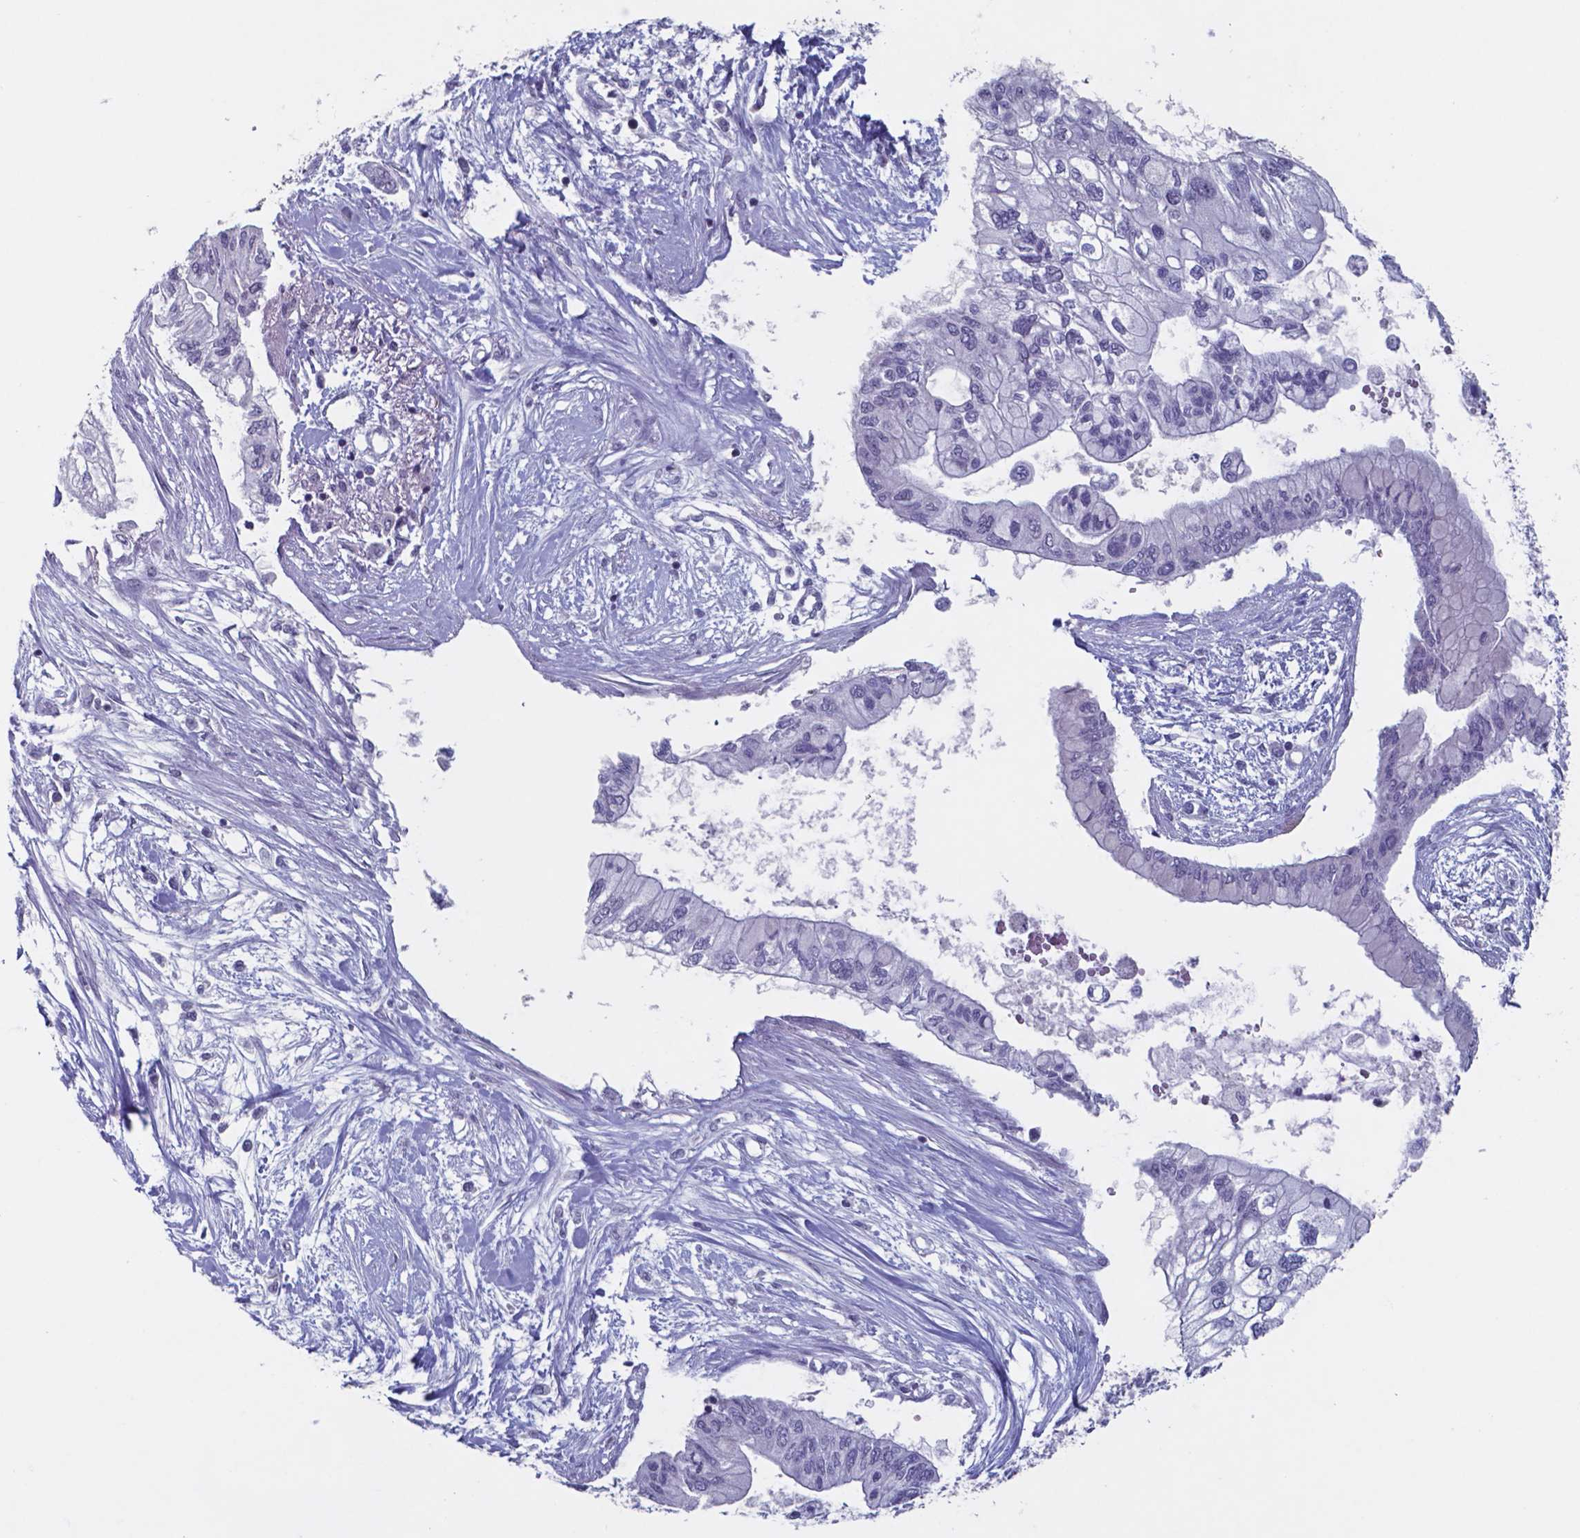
{"staining": {"intensity": "negative", "quantity": "none", "location": "none"}, "tissue": "pancreatic cancer", "cell_type": "Tumor cells", "image_type": "cancer", "snomed": [{"axis": "morphology", "description": "Adenocarcinoma, NOS"}, {"axis": "topography", "description": "Pancreas"}], "caption": "This photomicrograph is of pancreatic cancer (adenocarcinoma) stained with IHC to label a protein in brown with the nuclei are counter-stained blue. There is no positivity in tumor cells.", "gene": "TDP2", "patient": {"sex": "female", "age": 77}}